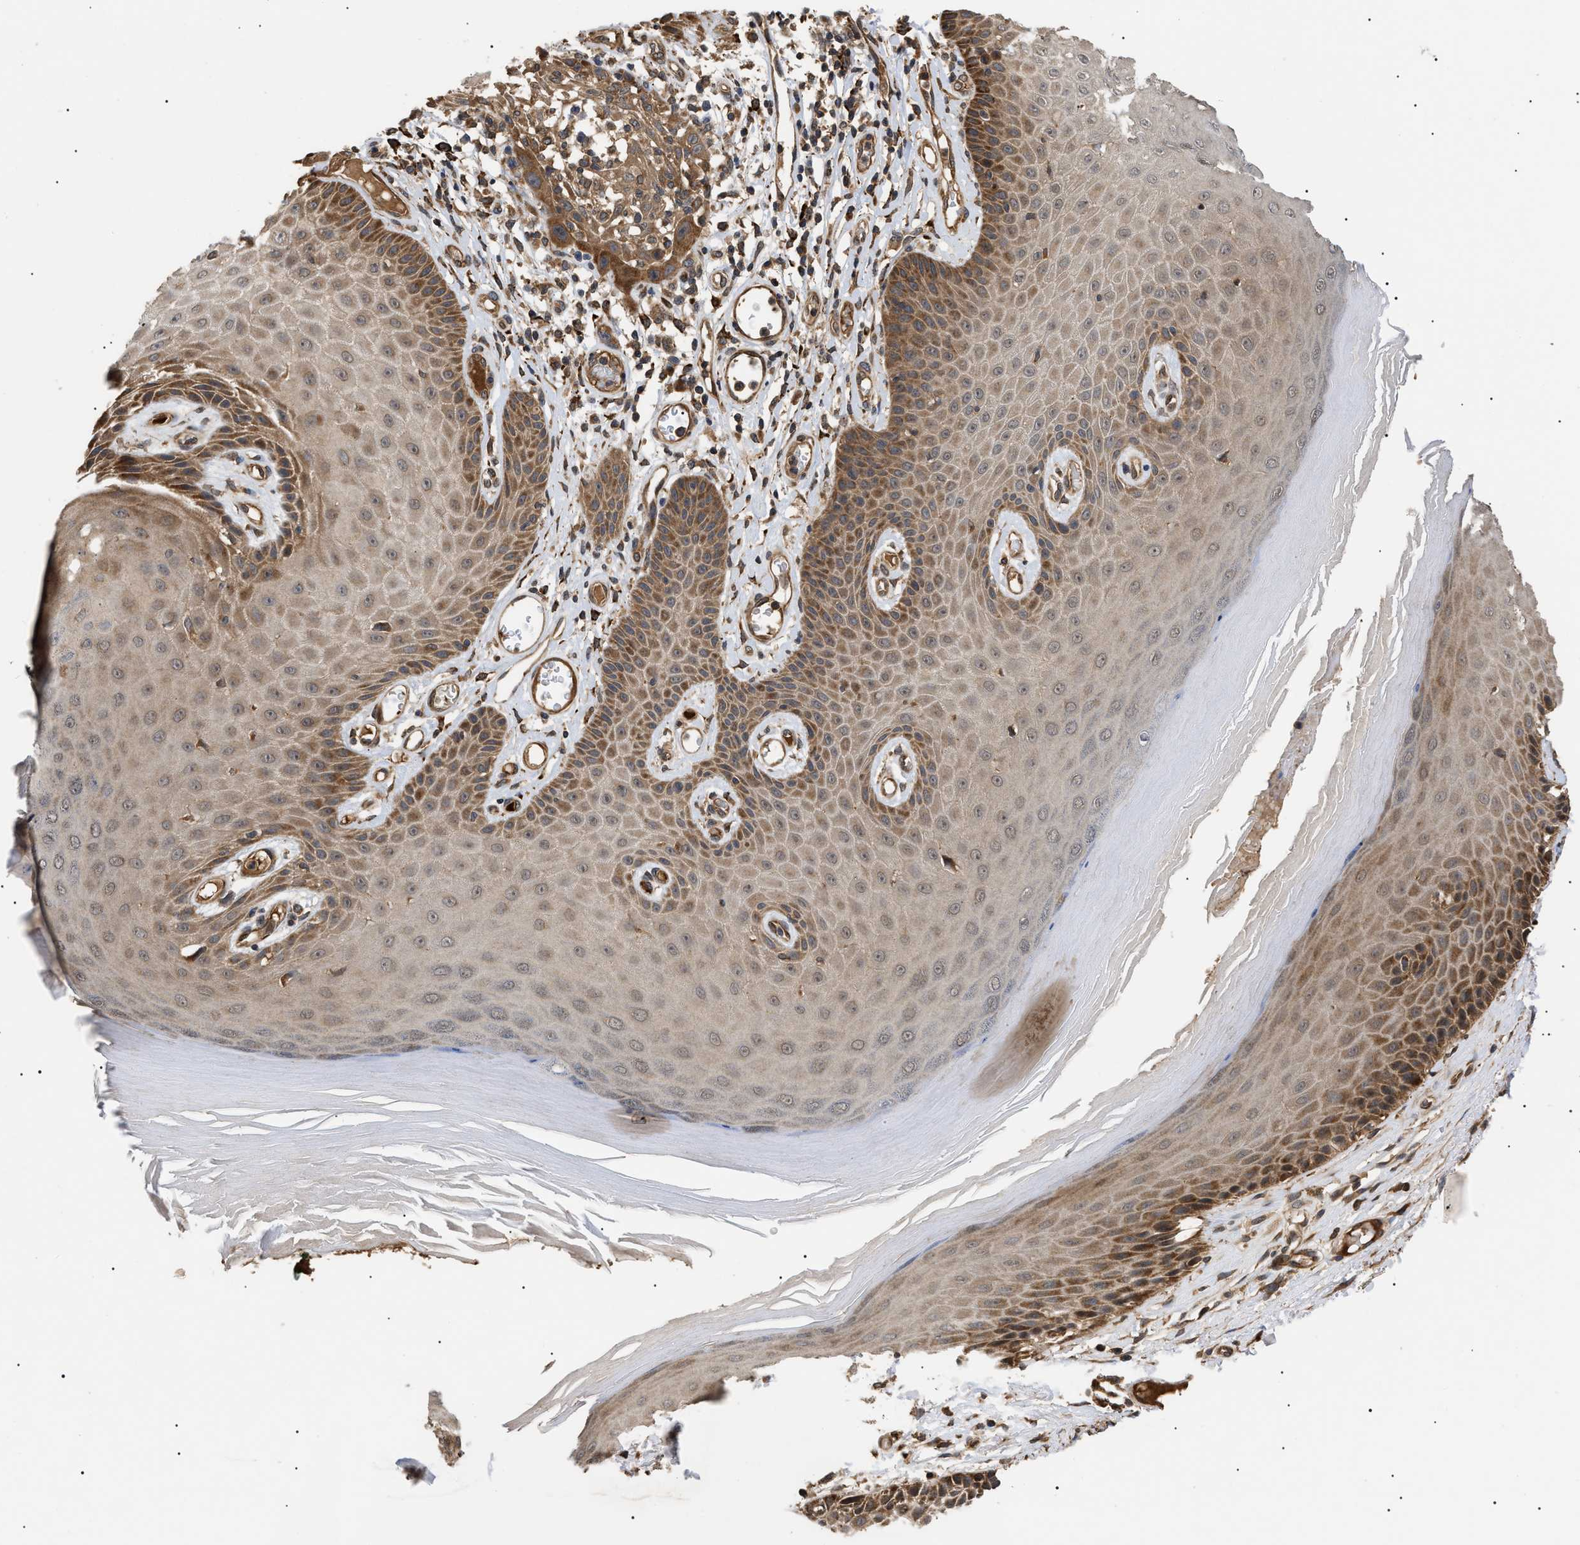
{"staining": {"intensity": "moderate", "quantity": ">75%", "location": "cytoplasmic/membranous"}, "tissue": "skin", "cell_type": "Epidermal cells", "image_type": "normal", "snomed": [{"axis": "morphology", "description": "Normal tissue, NOS"}, {"axis": "topography", "description": "Vulva"}], "caption": "DAB (3,3'-diaminobenzidine) immunohistochemical staining of benign human skin reveals moderate cytoplasmic/membranous protein expression in approximately >75% of epidermal cells.", "gene": "ASTL", "patient": {"sex": "female", "age": 73}}